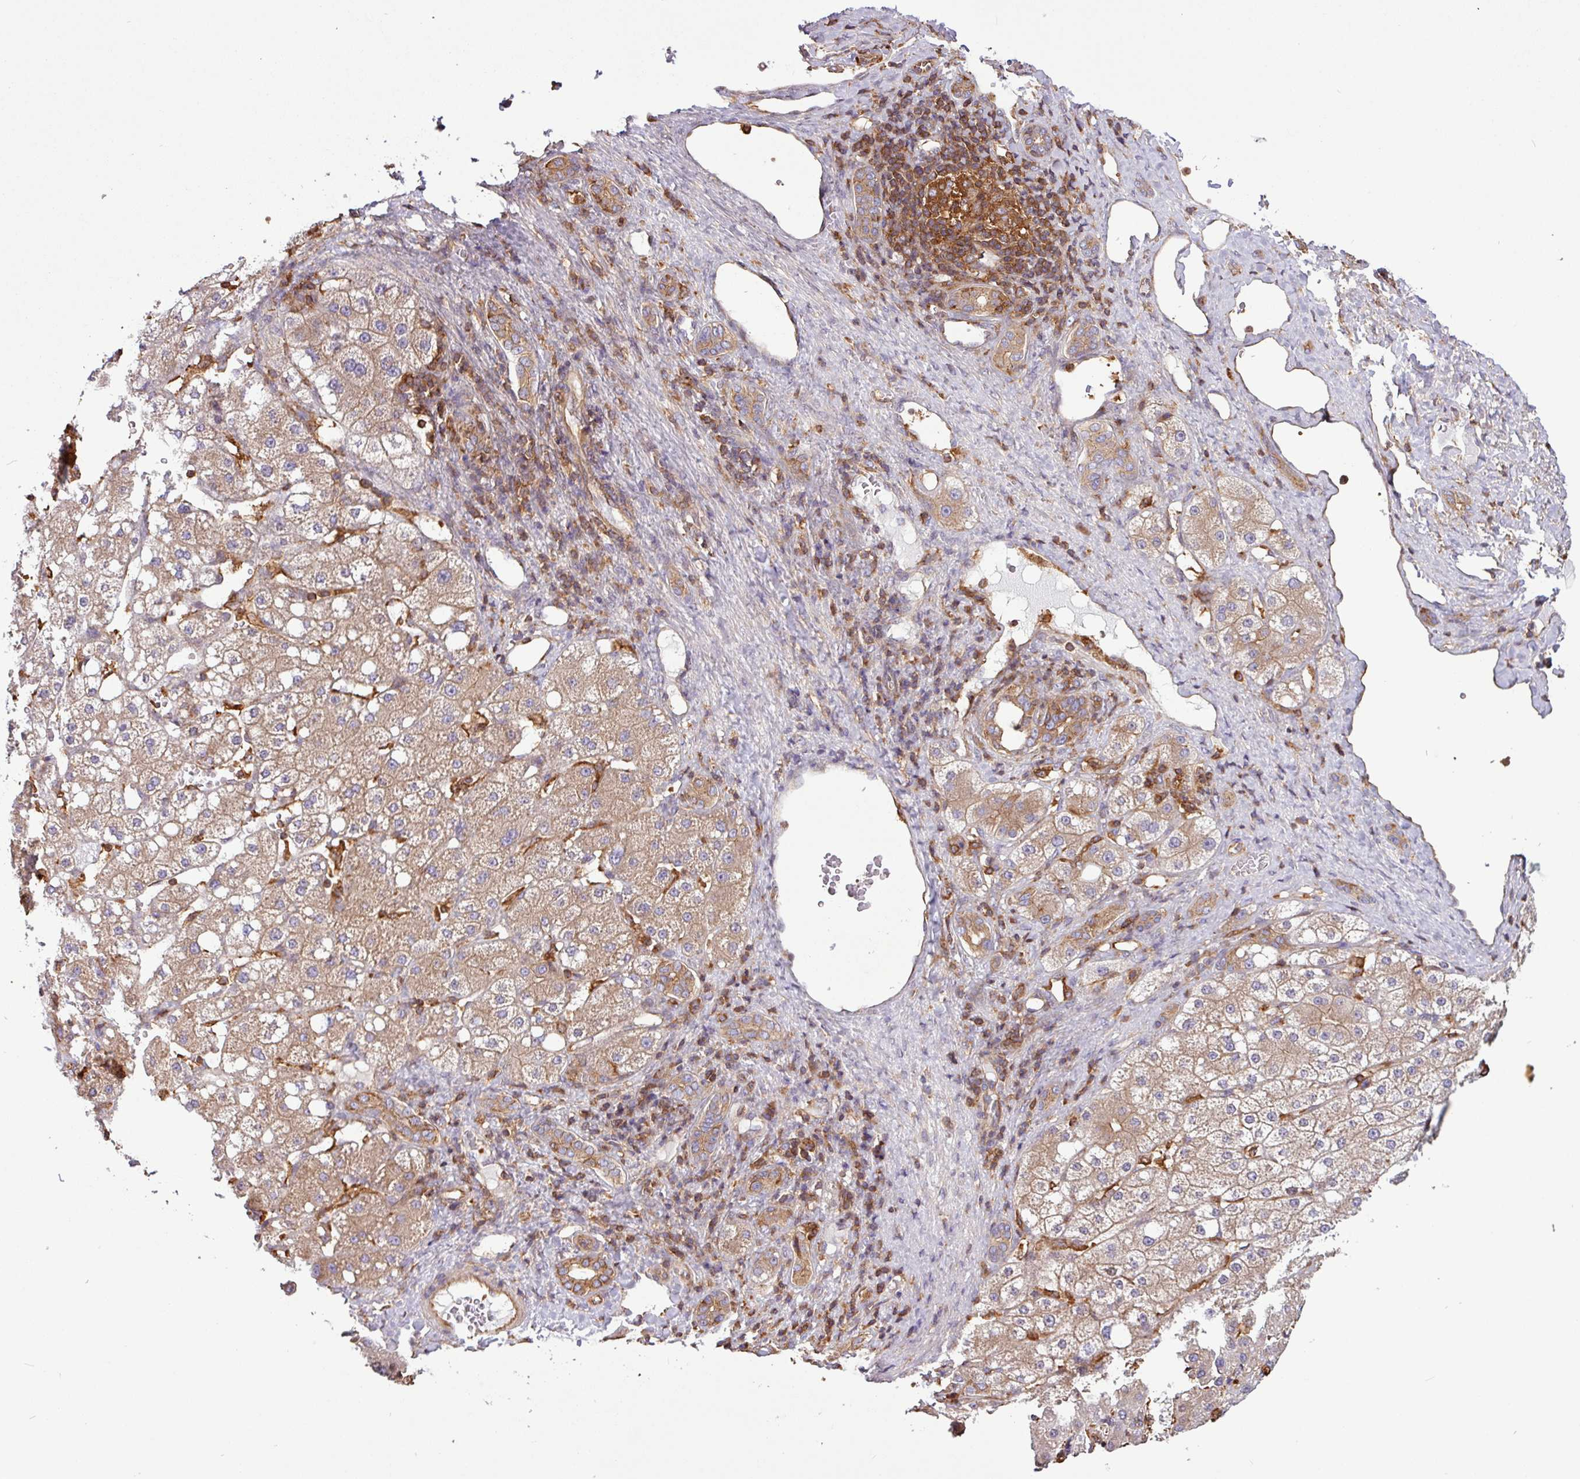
{"staining": {"intensity": "moderate", "quantity": "25%-75%", "location": "cytoplasmic/membranous"}, "tissue": "liver cancer", "cell_type": "Tumor cells", "image_type": "cancer", "snomed": [{"axis": "morphology", "description": "Carcinoma, Hepatocellular, NOS"}, {"axis": "topography", "description": "Liver"}], "caption": "Tumor cells show medium levels of moderate cytoplasmic/membranous positivity in about 25%-75% of cells in liver cancer.", "gene": "ACTR3", "patient": {"sex": "male", "age": 67}}